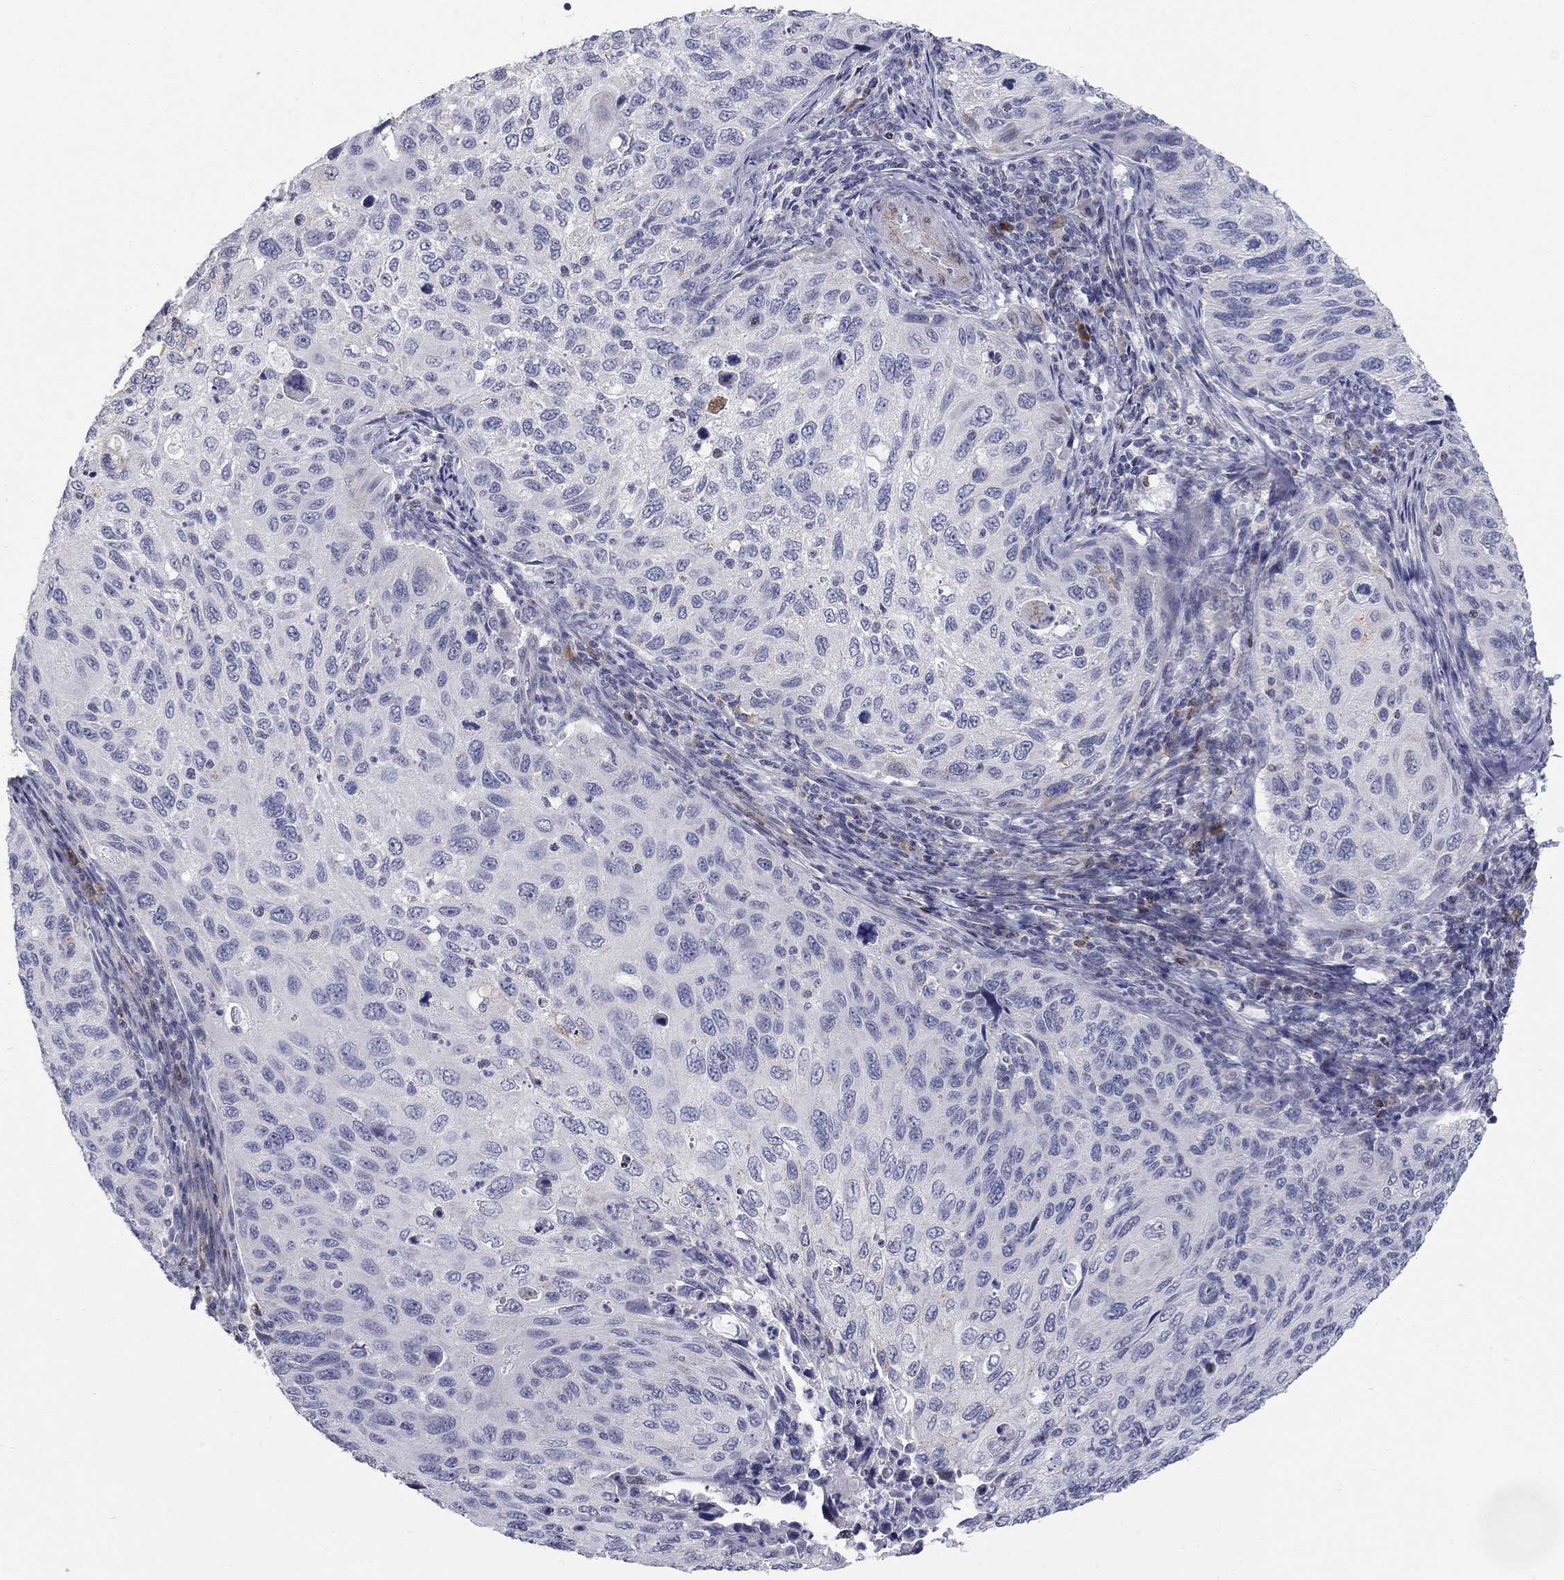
{"staining": {"intensity": "negative", "quantity": "none", "location": "none"}, "tissue": "cervical cancer", "cell_type": "Tumor cells", "image_type": "cancer", "snomed": [{"axis": "morphology", "description": "Squamous cell carcinoma, NOS"}, {"axis": "topography", "description": "Cervix"}], "caption": "Cervical cancer (squamous cell carcinoma) was stained to show a protein in brown. There is no significant expression in tumor cells.", "gene": "NTRK2", "patient": {"sex": "female", "age": 70}}